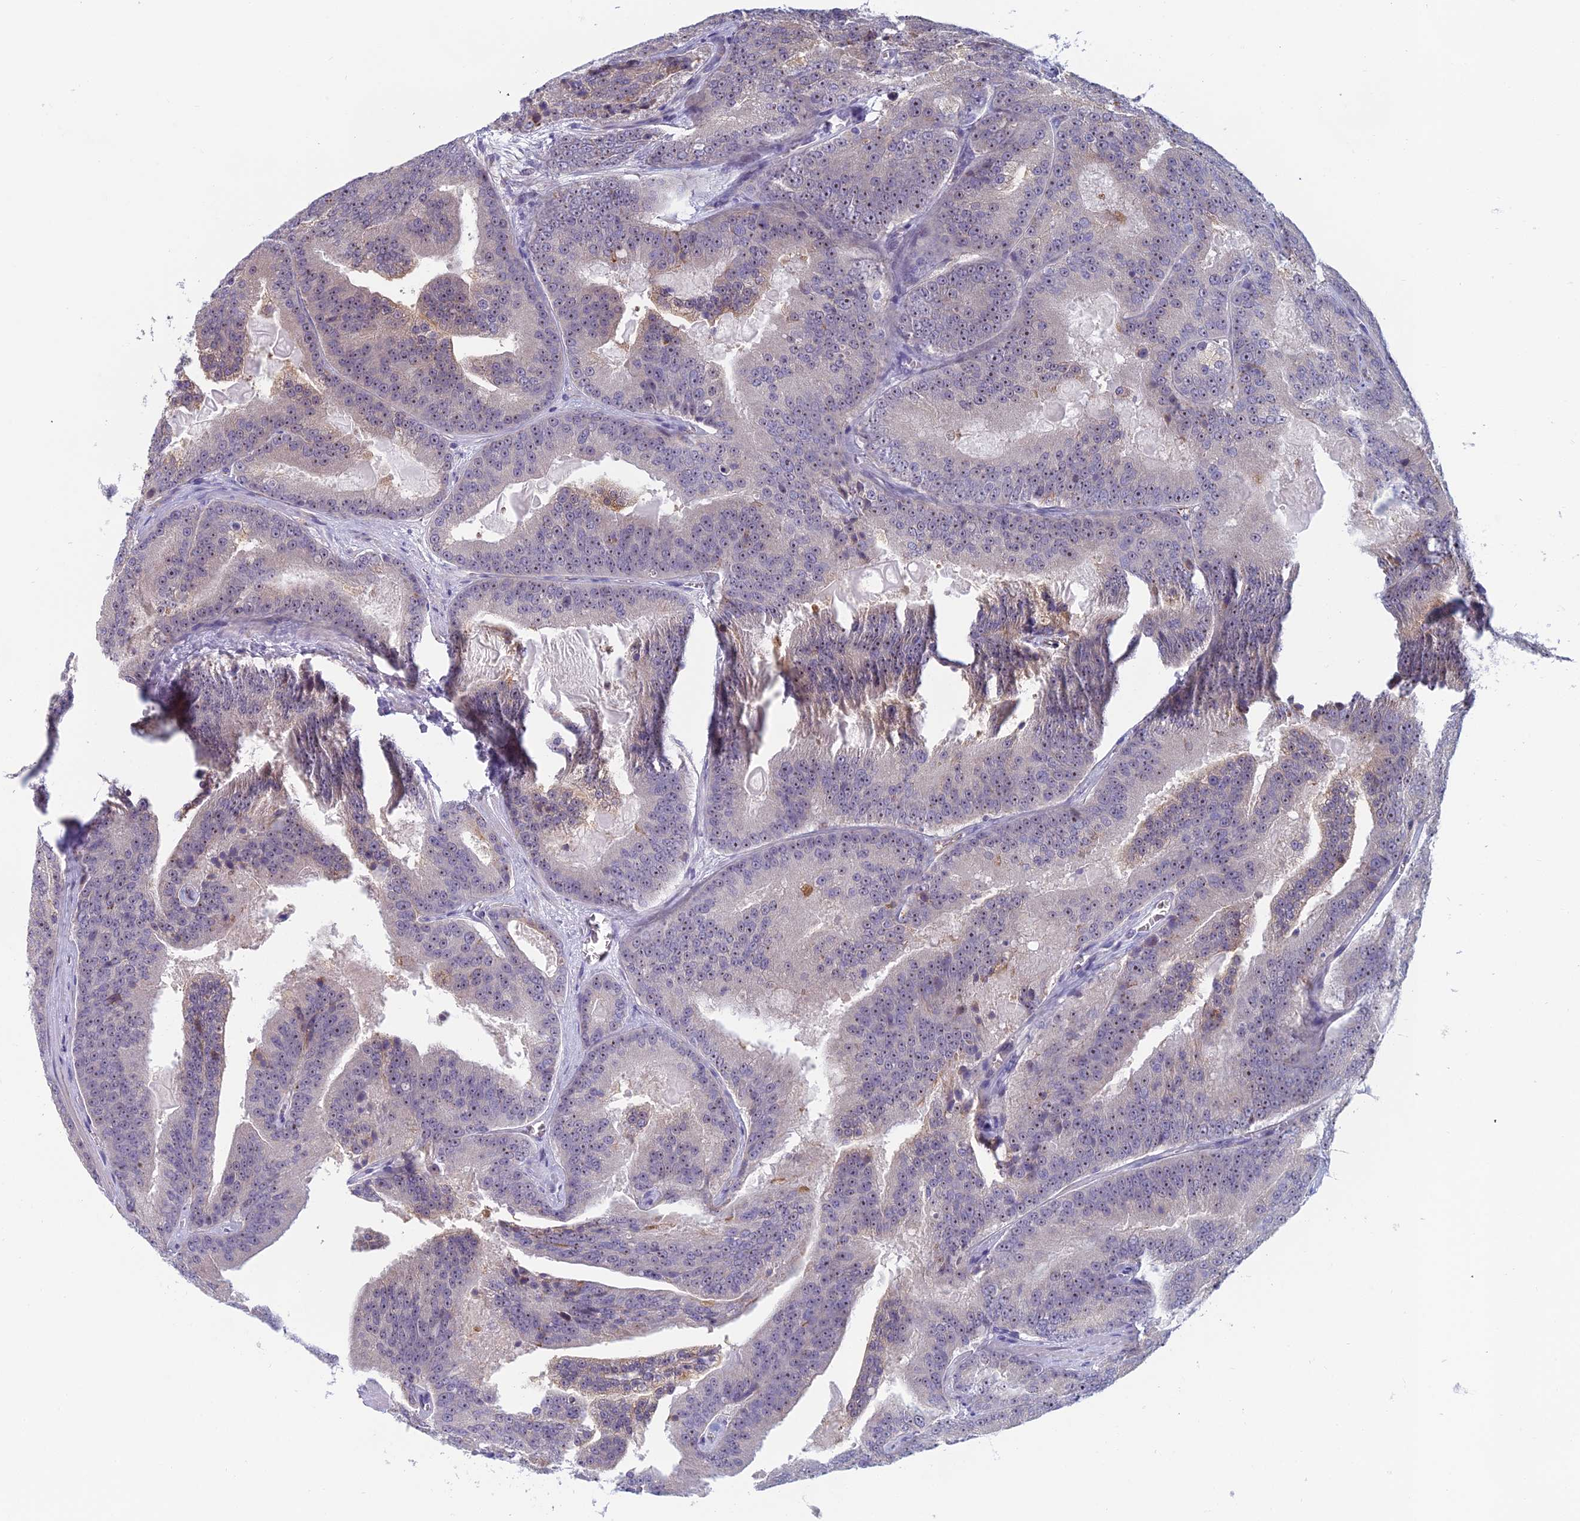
{"staining": {"intensity": "moderate", "quantity": ">75%", "location": "nuclear"}, "tissue": "prostate cancer", "cell_type": "Tumor cells", "image_type": "cancer", "snomed": [{"axis": "morphology", "description": "Adenocarcinoma, High grade"}, {"axis": "topography", "description": "Prostate"}], "caption": "Prostate cancer (adenocarcinoma (high-grade)) stained with DAB immunohistochemistry (IHC) shows medium levels of moderate nuclear positivity in about >75% of tumor cells. Using DAB (3,3'-diaminobenzidine) (brown) and hematoxylin (blue) stains, captured at high magnification using brightfield microscopy.", "gene": "NOC2L", "patient": {"sex": "male", "age": 61}}